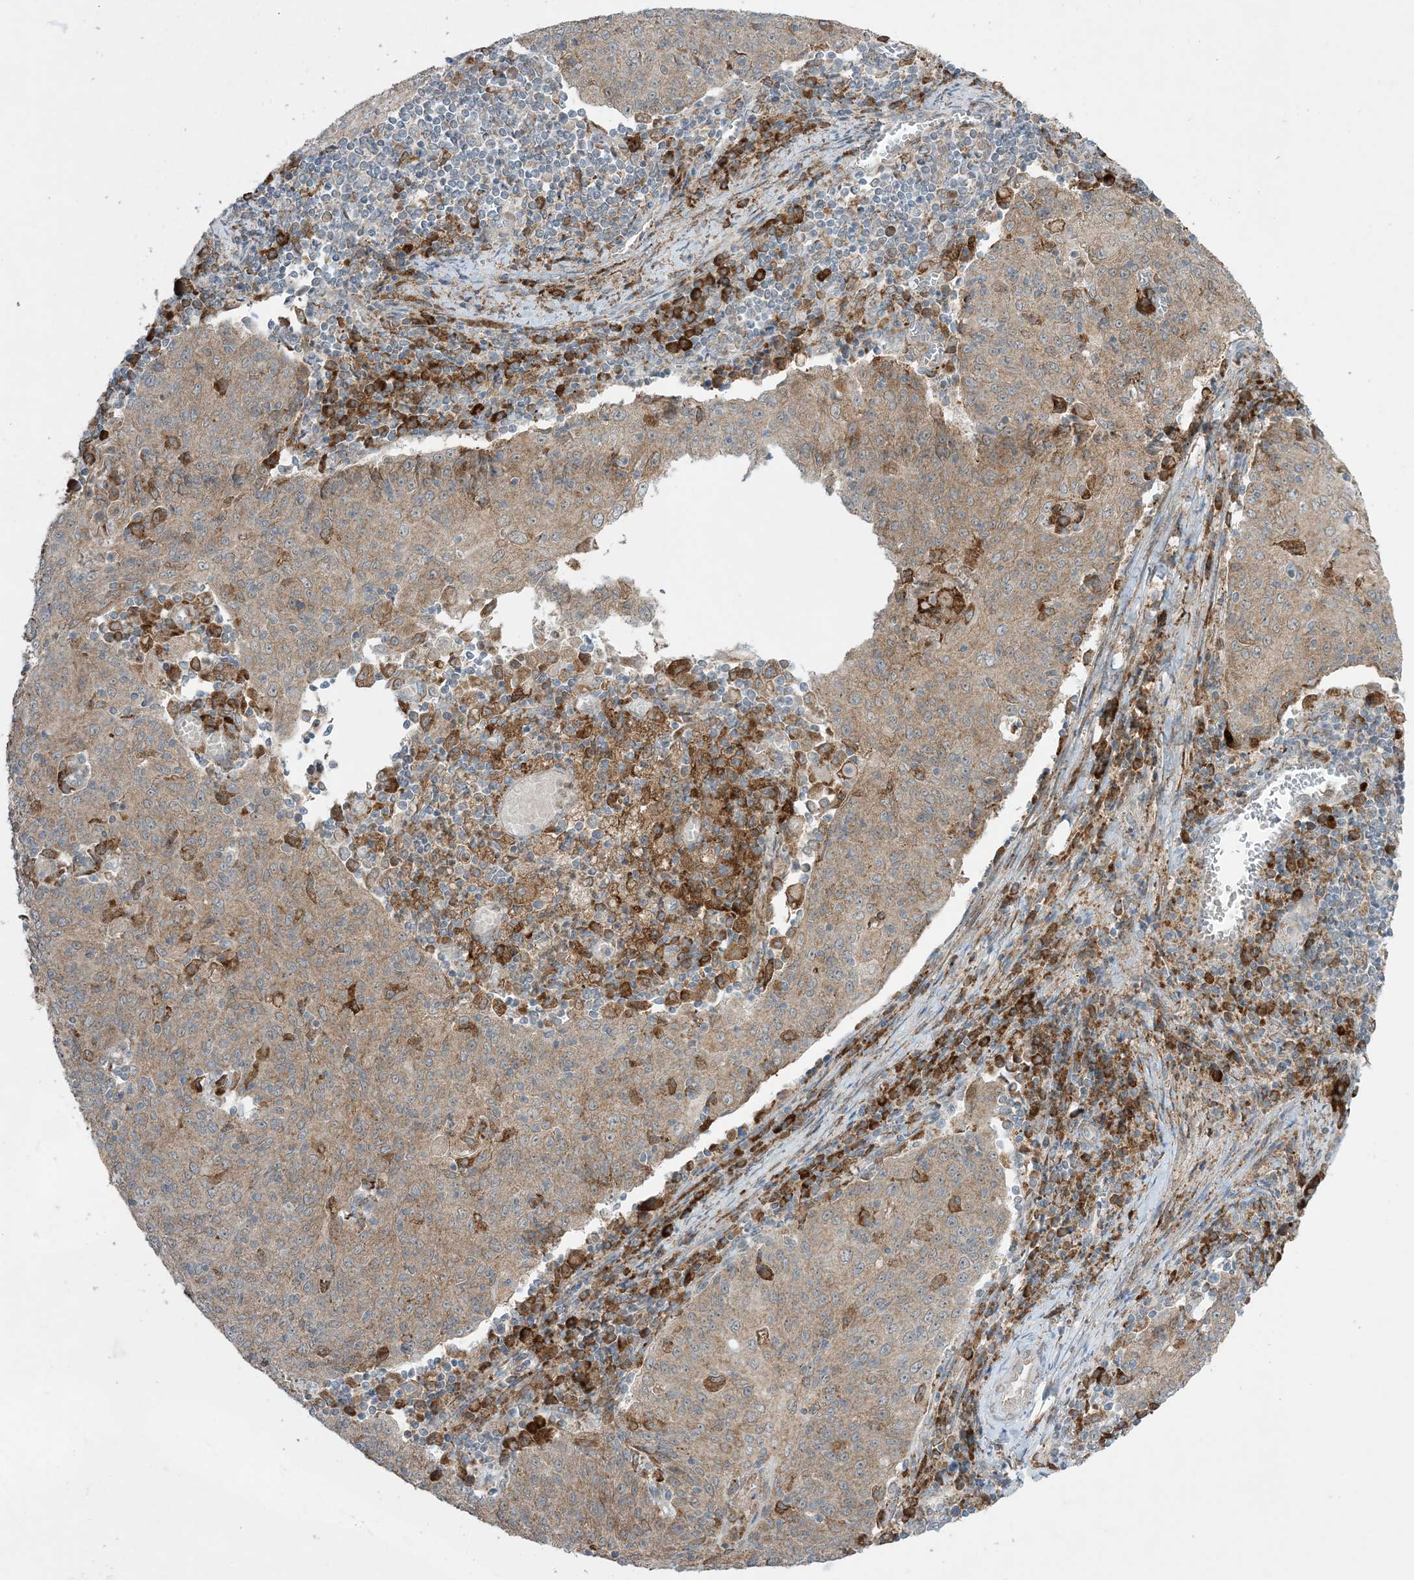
{"staining": {"intensity": "weak", "quantity": ">75%", "location": "cytoplasmic/membranous"}, "tissue": "cervical cancer", "cell_type": "Tumor cells", "image_type": "cancer", "snomed": [{"axis": "morphology", "description": "Squamous cell carcinoma, NOS"}, {"axis": "topography", "description": "Cervix"}], "caption": "Protein expression analysis of human cervical cancer reveals weak cytoplasmic/membranous expression in approximately >75% of tumor cells.", "gene": "ODC1", "patient": {"sex": "female", "age": 48}}